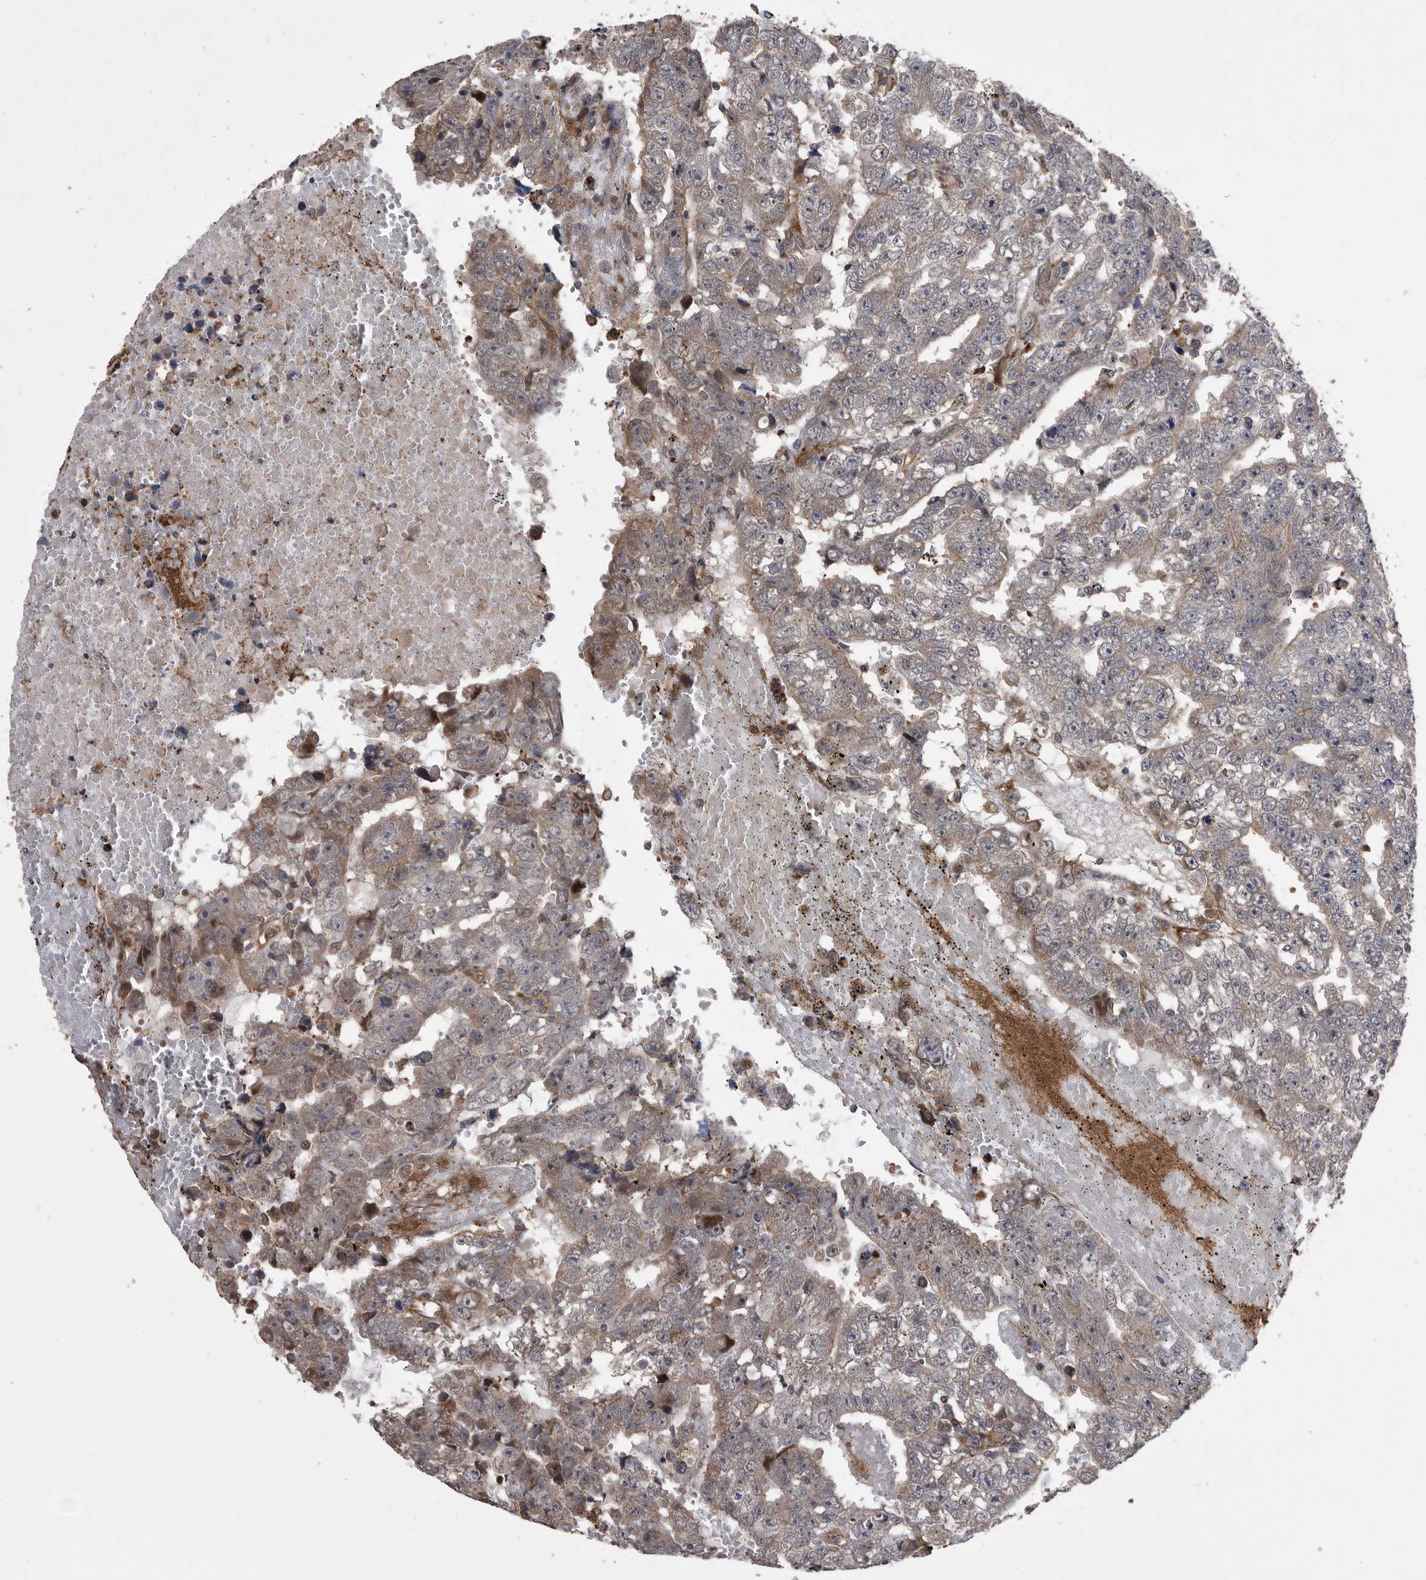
{"staining": {"intensity": "weak", "quantity": "25%-75%", "location": "cytoplasmic/membranous"}, "tissue": "testis cancer", "cell_type": "Tumor cells", "image_type": "cancer", "snomed": [{"axis": "morphology", "description": "Carcinoma, Embryonal, NOS"}, {"axis": "topography", "description": "Testis"}], "caption": "There is low levels of weak cytoplasmic/membranous staining in tumor cells of testis embryonal carcinoma, as demonstrated by immunohistochemical staining (brown color).", "gene": "SERINC2", "patient": {"sex": "male", "age": 25}}